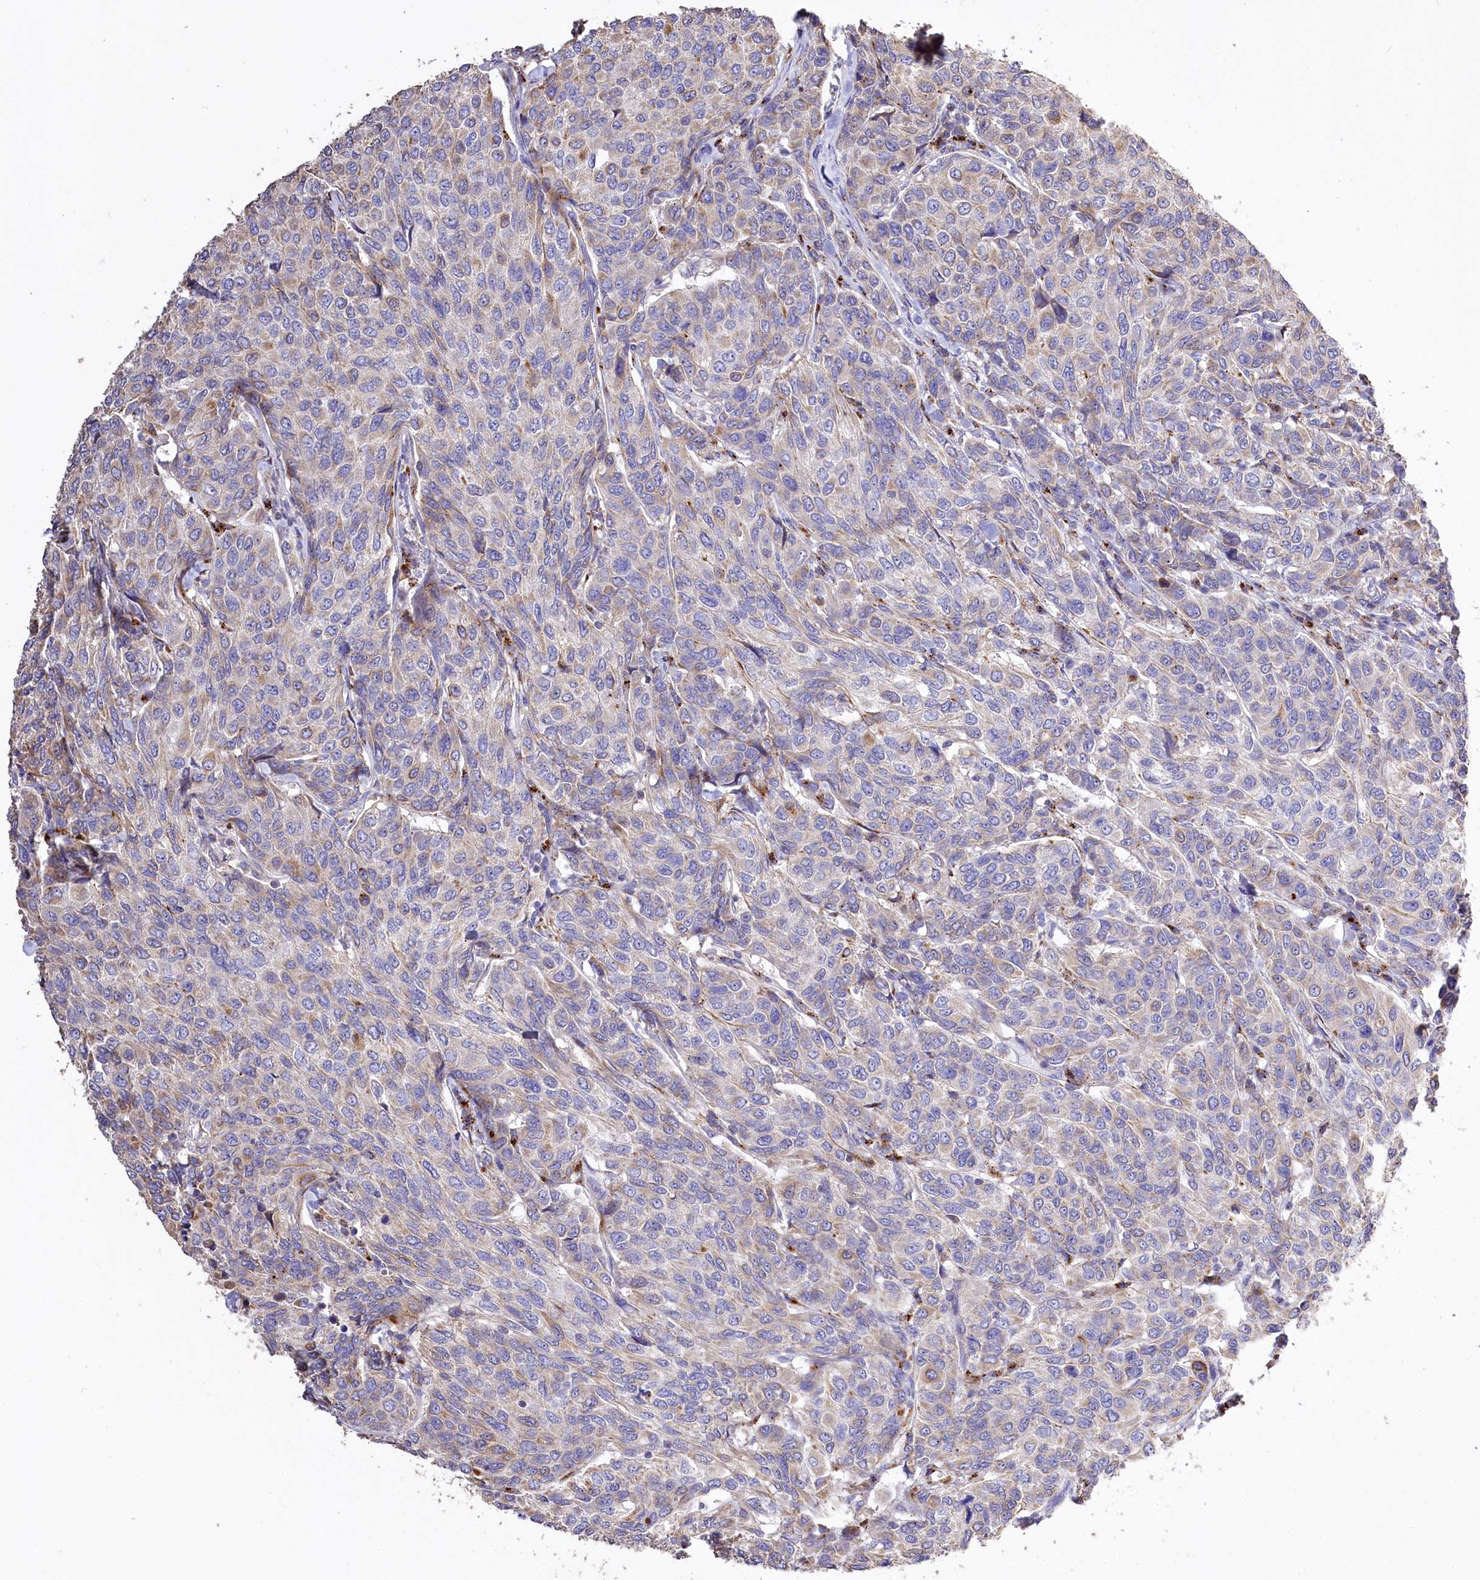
{"staining": {"intensity": "weak", "quantity": "<25%", "location": "cytoplasmic/membranous"}, "tissue": "breast cancer", "cell_type": "Tumor cells", "image_type": "cancer", "snomed": [{"axis": "morphology", "description": "Duct carcinoma"}, {"axis": "topography", "description": "Breast"}], "caption": "The immunohistochemistry (IHC) histopathology image has no significant positivity in tumor cells of breast cancer (infiltrating ductal carcinoma) tissue. (Stains: DAB immunohistochemistry (IHC) with hematoxylin counter stain, Microscopy: brightfield microscopy at high magnification).", "gene": "PTER", "patient": {"sex": "female", "age": 55}}